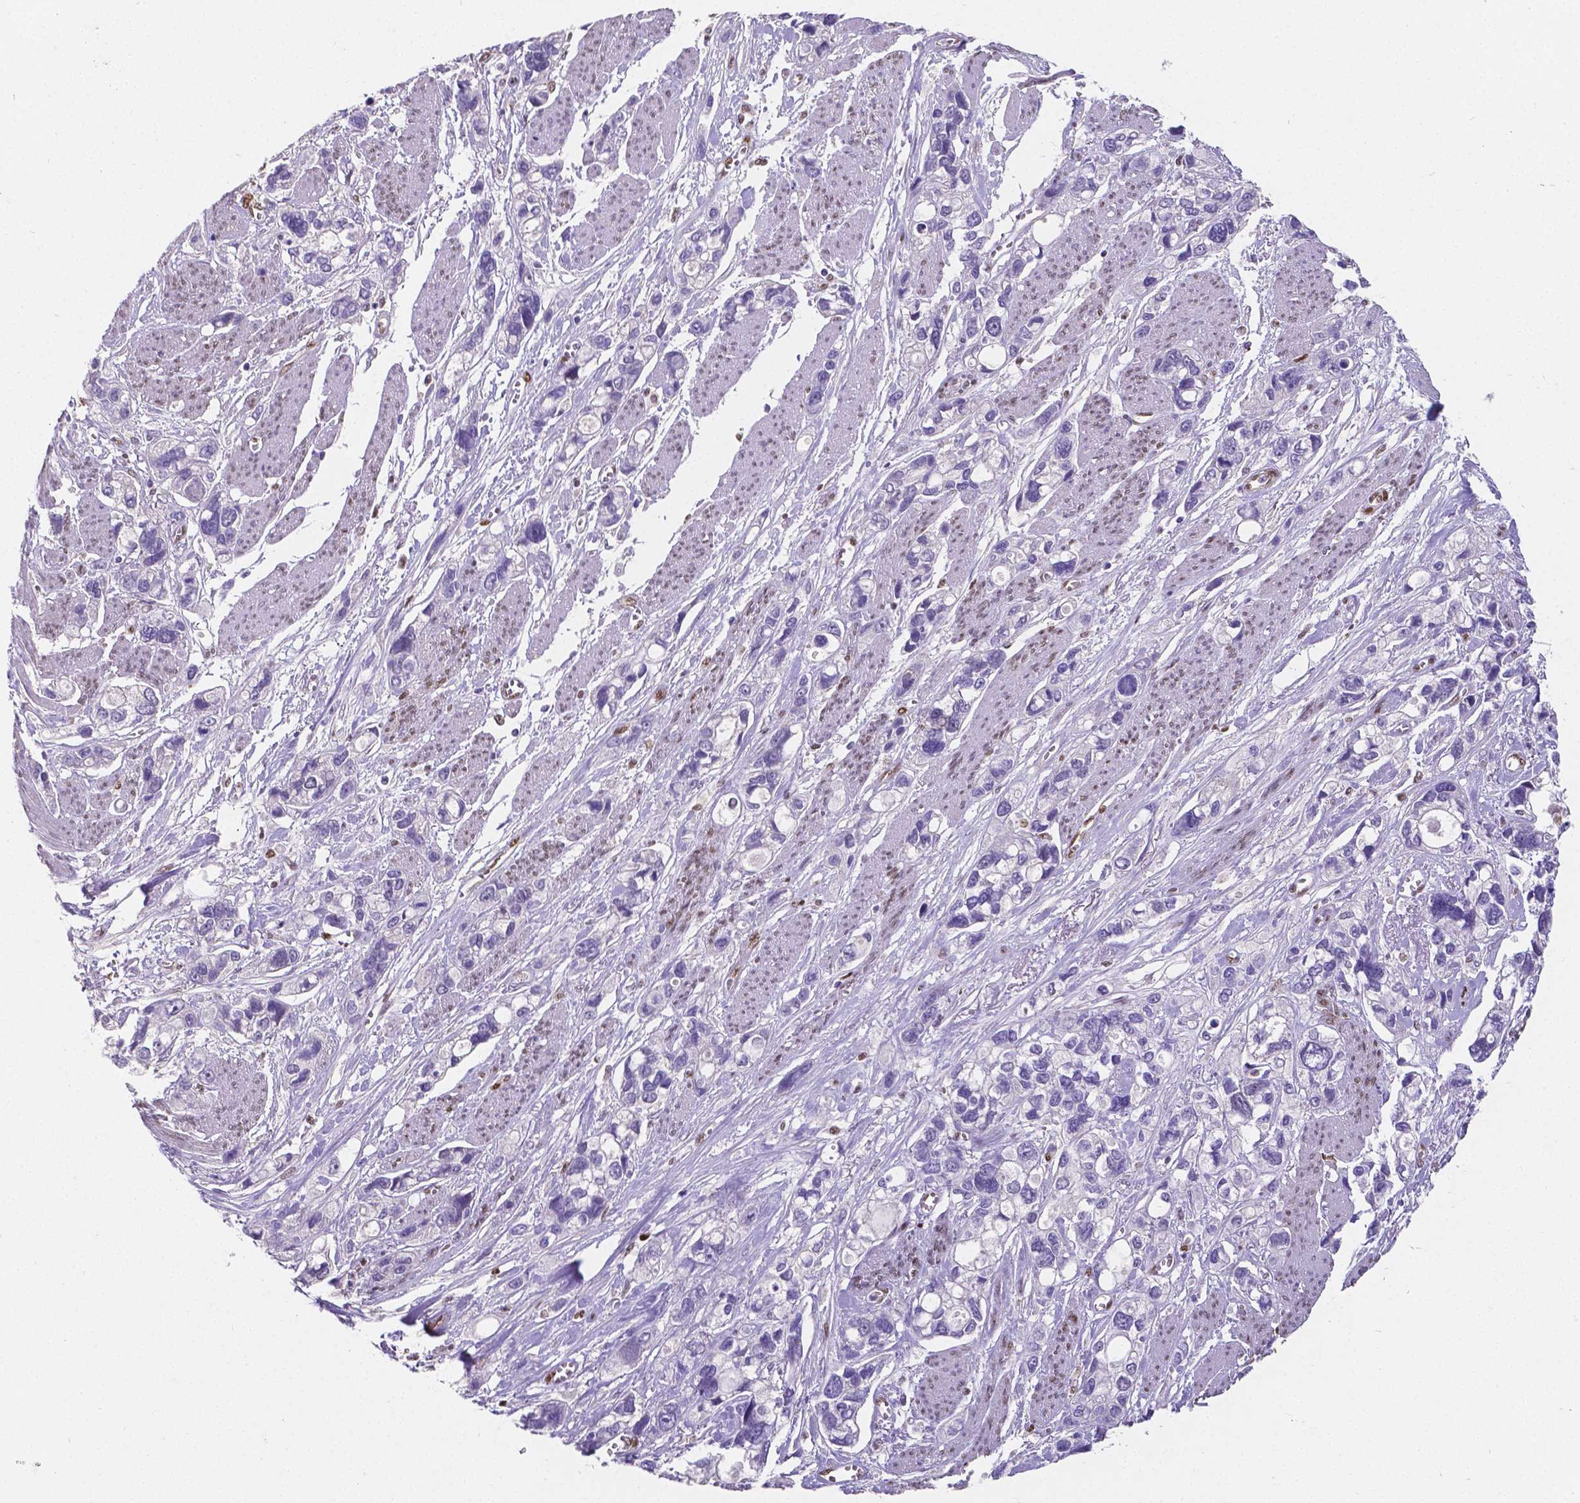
{"staining": {"intensity": "negative", "quantity": "none", "location": "none"}, "tissue": "stomach cancer", "cell_type": "Tumor cells", "image_type": "cancer", "snomed": [{"axis": "morphology", "description": "Adenocarcinoma, NOS"}, {"axis": "topography", "description": "Stomach, upper"}], "caption": "Immunohistochemical staining of human adenocarcinoma (stomach) reveals no significant expression in tumor cells.", "gene": "MEF2C", "patient": {"sex": "female", "age": 81}}